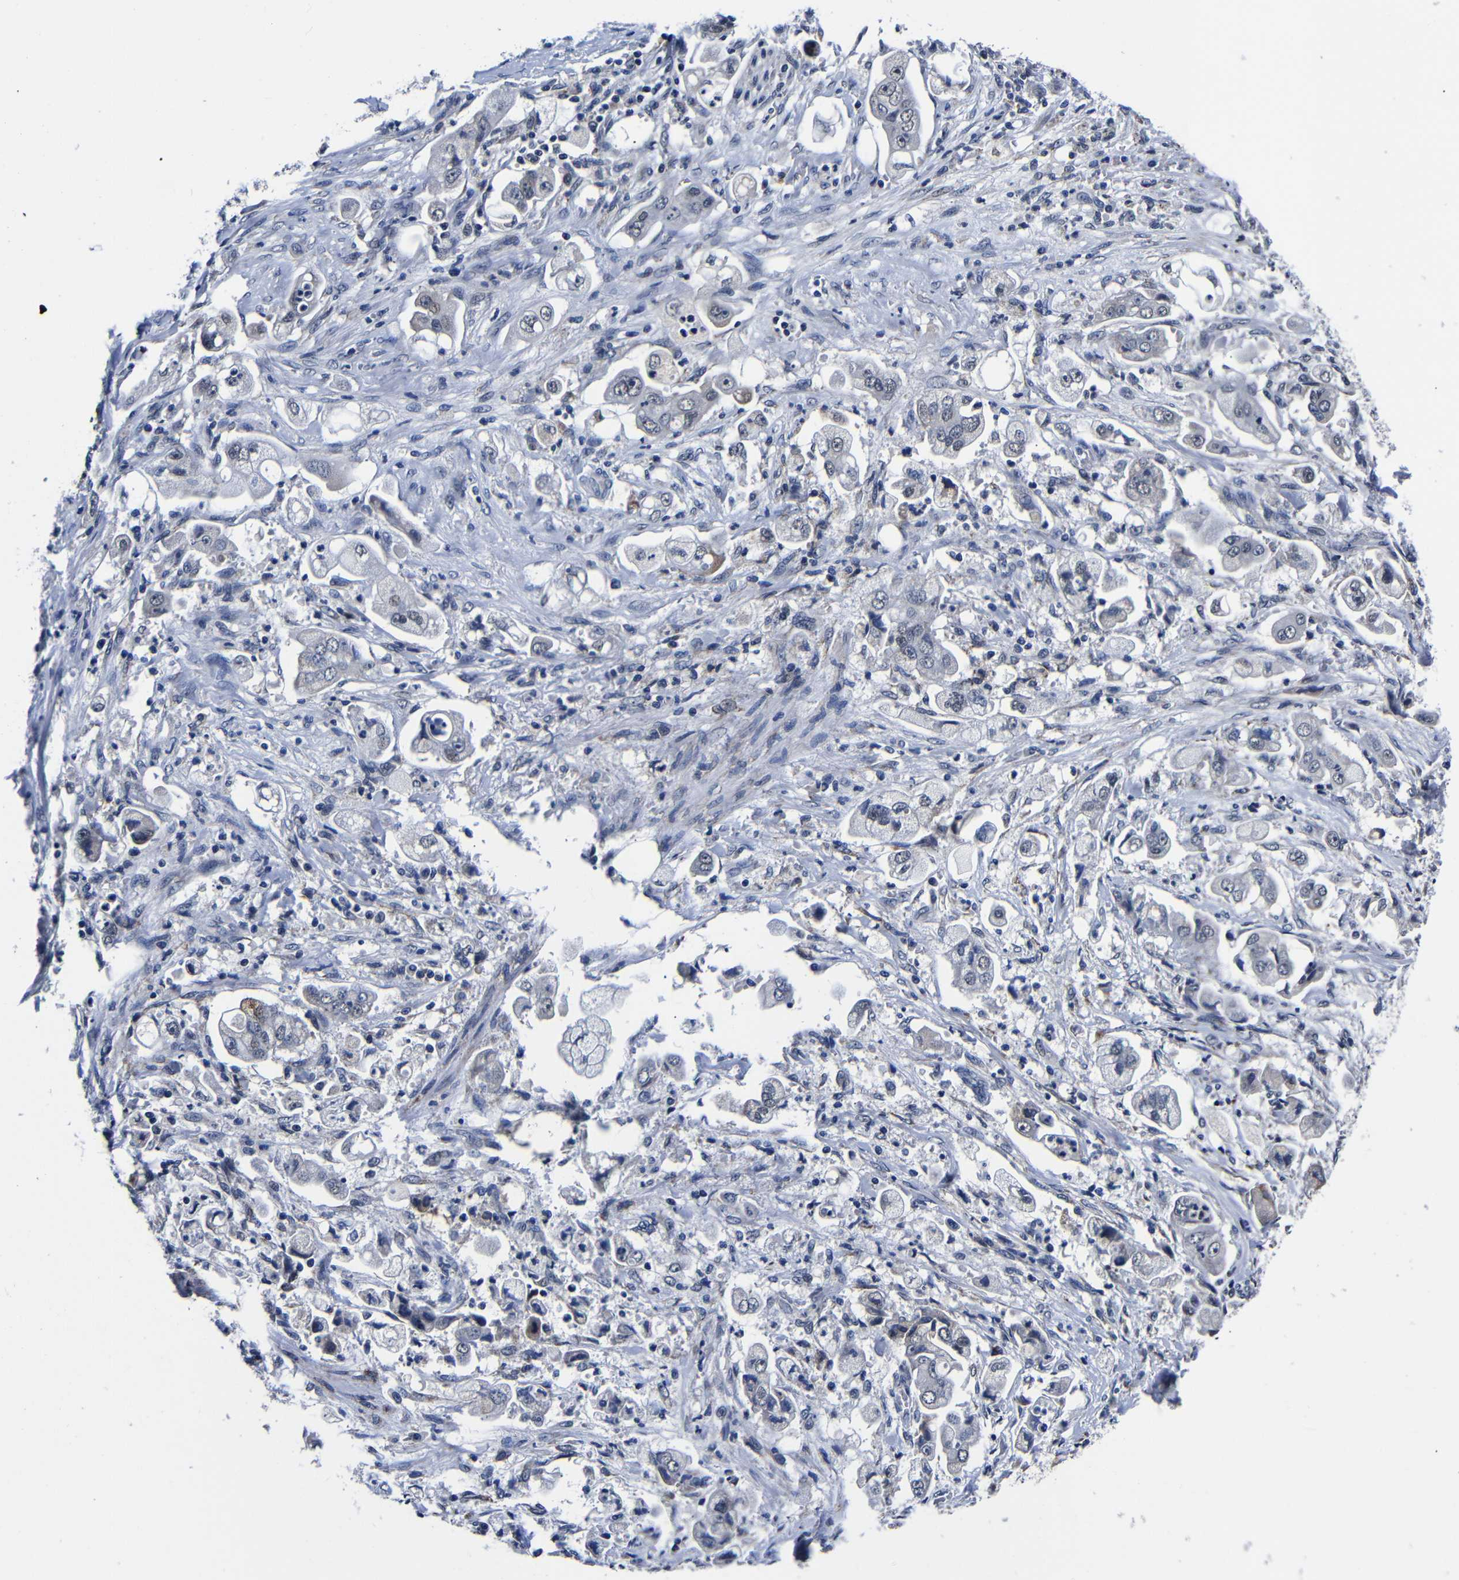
{"staining": {"intensity": "weak", "quantity": "<25%", "location": "cytoplasmic/membranous"}, "tissue": "stomach cancer", "cell_type": "Tumor cells", "image_type": "cancer", "snomed": [{"axis": "morphology", "description": "Adenocarcinoma, NOS"}, {"axis": "topography", "description": "Stomach"}], "caption": "This is an IHC photomicrograph of stomach cancer. There is no positivity in tumor cells.", "gene": "DEPP1", "patient": {"sex": "male", "age": 62}}